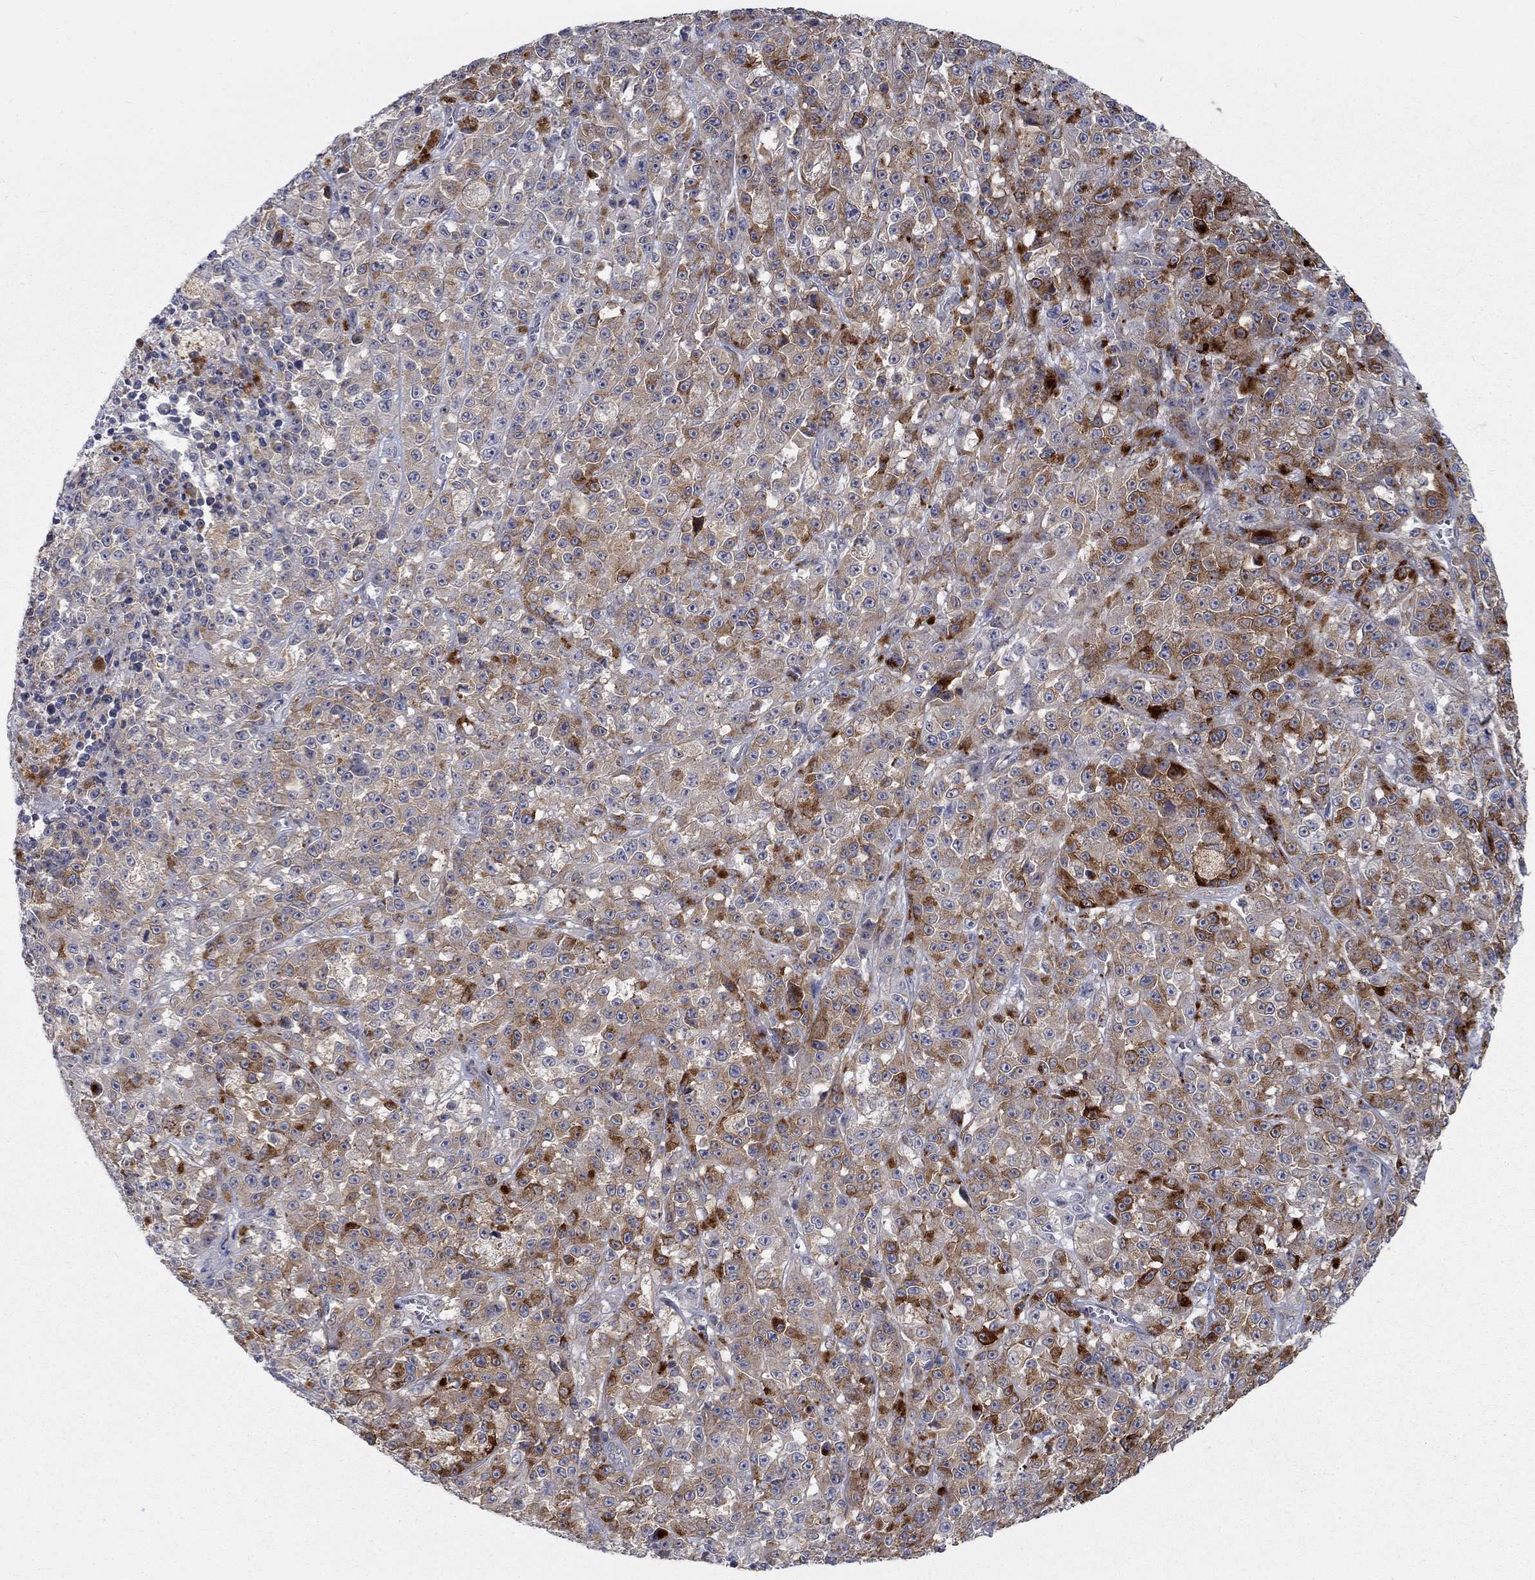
{"staining": {"intensity": "strong", "quantity": "<25%", "location": "cytoplasmic/membranous"}, "tissue": "melanoma", "cell_type": "Tumor cells", "image_type": "cancer", "snomed": [{"axis": "morphology", "description": "Malignant melanoma, NOS"}, {"axis": "topography", "description": "Skin"}], "caption": "This is a micrograph of immunohistochemistry staining of melanoma, which shows strong positivity in the cytoplasmic/membranous of tumor cells.", "gene": "MTSS2", "patient": {"sex": "female", "age": 58}}